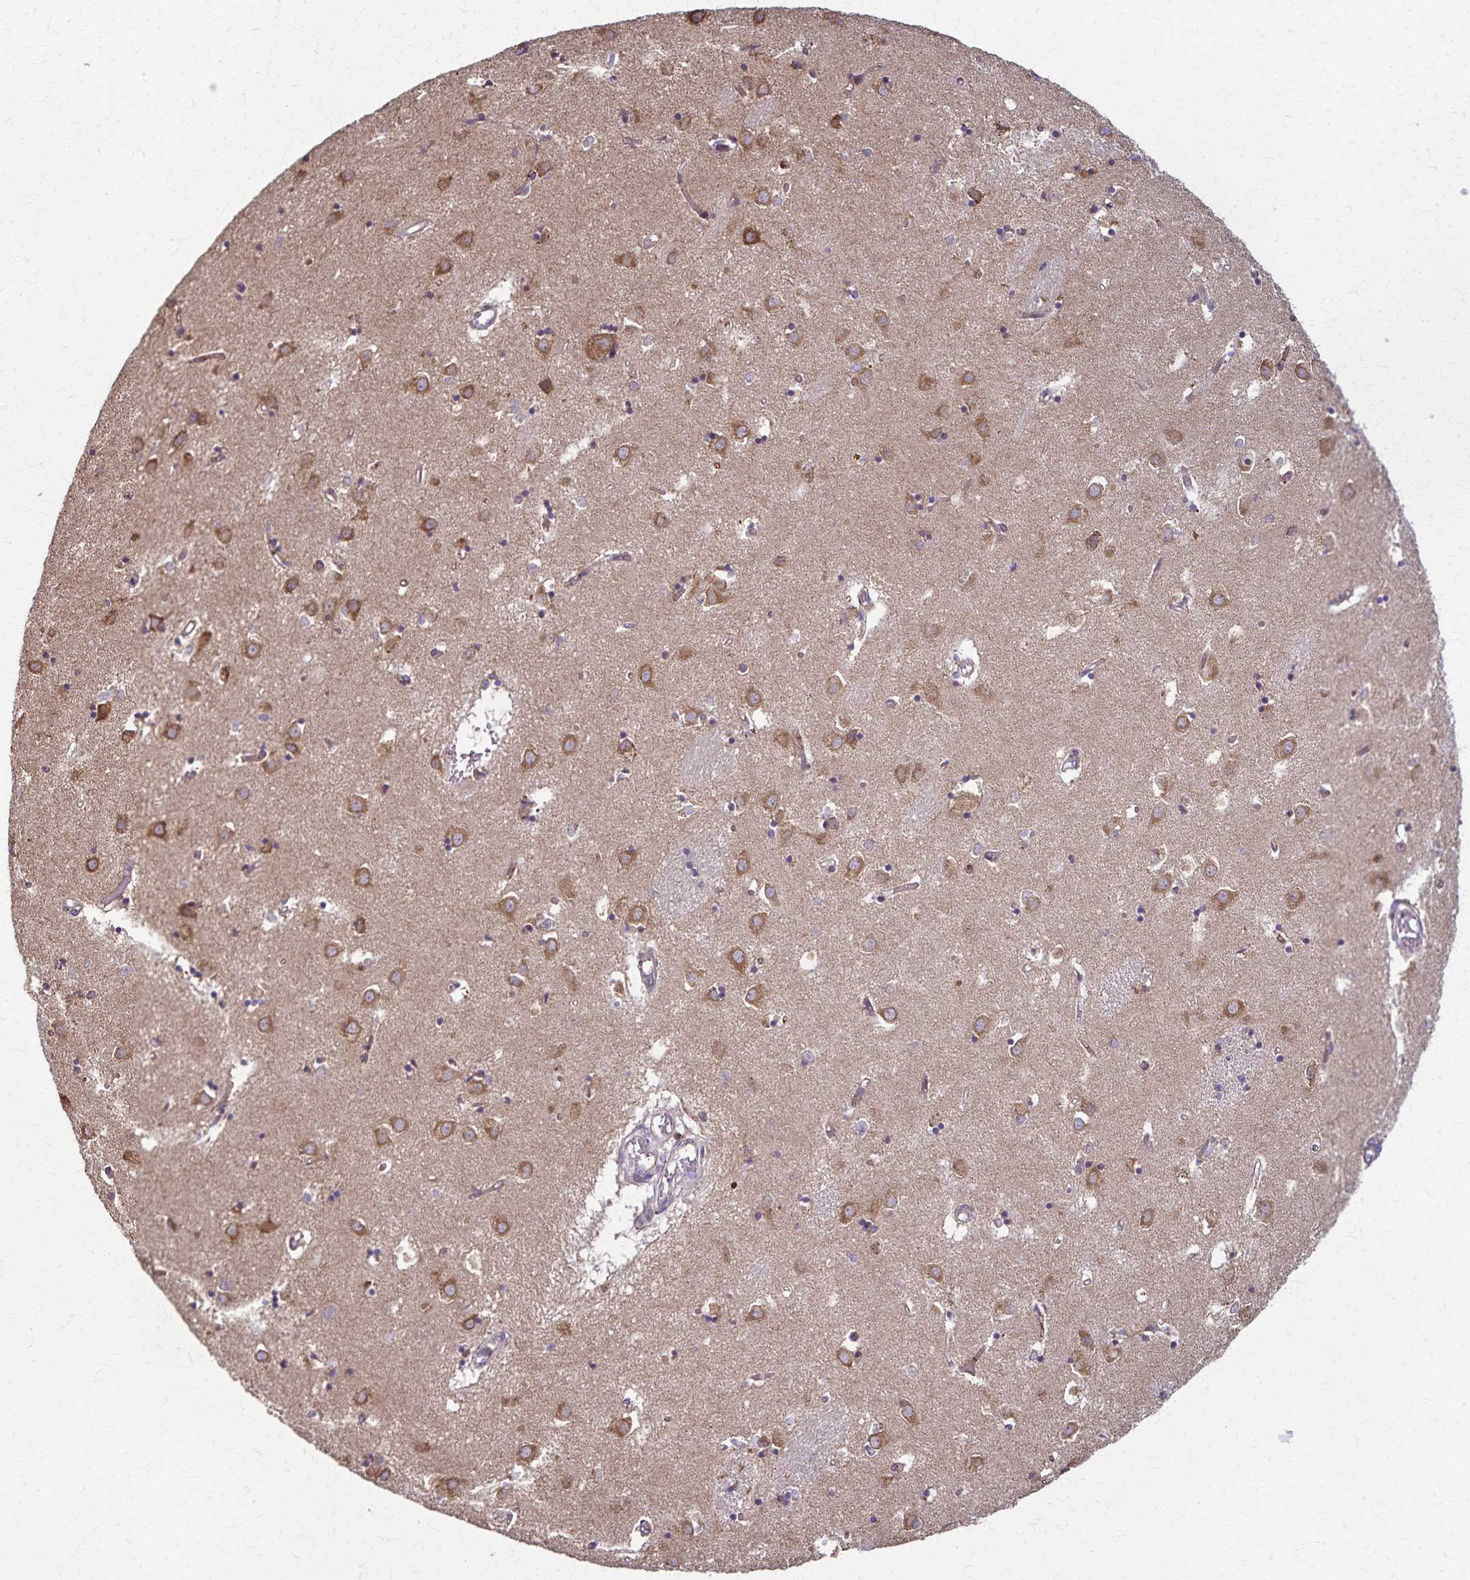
{"staining": {"intensity": "moderate", "quantity": "<25%", "location": "cytoplasmic/membranous"}, "tissue": "caudate", "cell_type": "Glial cells", "image_type": "normal", "snomed": [{"axis": "morphology", "description": "Normal tissue, NOS"}, {"axis": "topography", "description": "Lateral ventricle wall"}], "caption": "Human caudate stained for a protein (brown) displays moderate cytoplasmic/membranous positive staining in approximately <25% of glial cells.", "gene": "RNF10", "patient": {"sex": "male", "age": 70}}